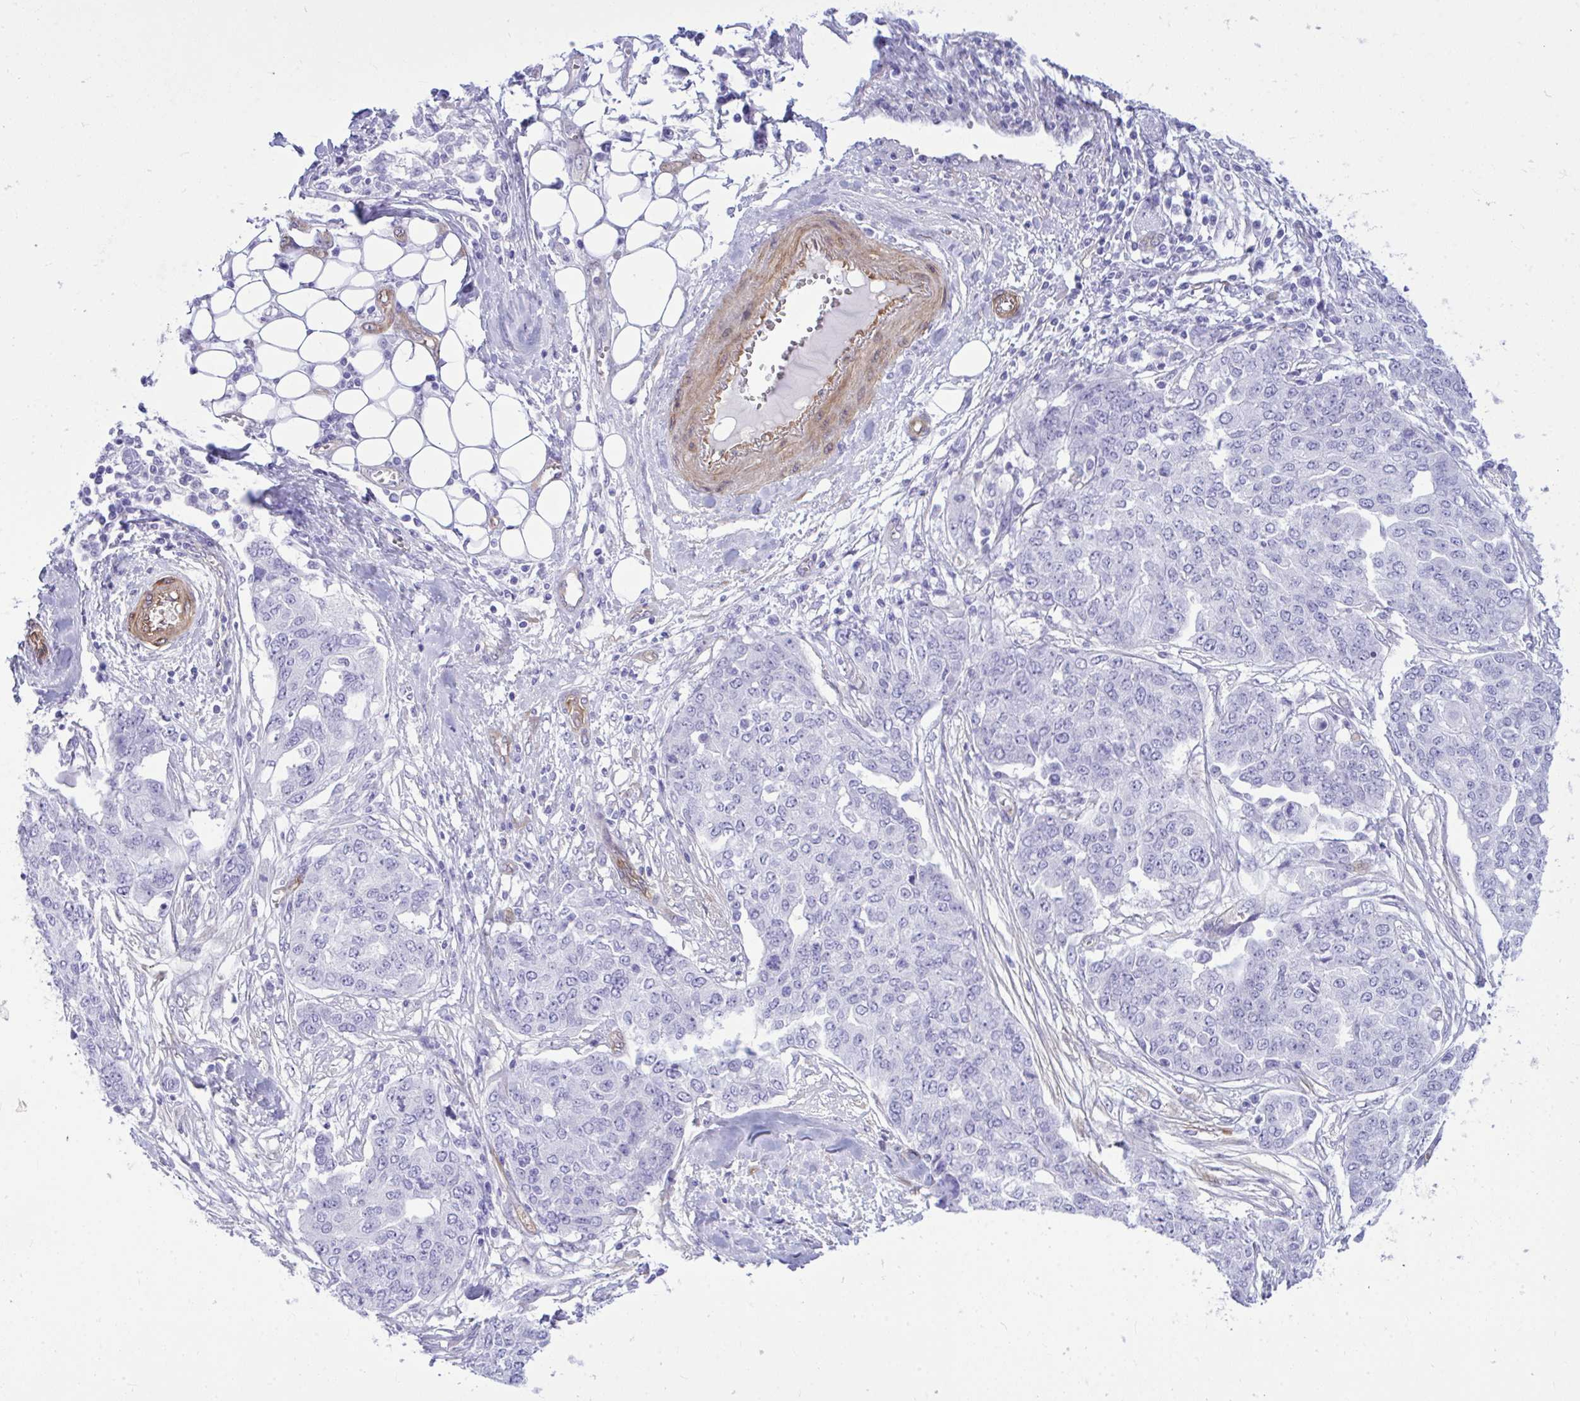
{"staining": {"intensity": "negative", "quantity": "none", "location": "none"}, "tissue": "ovarian cancer", "cell_type": "Tumor cells", "image_type": "cancer", "snomed": [{"axis": "morphology", "description": "Cystadenocarcinoma, serous, NOS"}, {"axis": "topography", "description": "Soft tissue"}, {"axis": "topography", "description": "Ovary"}], "caption": "Micrograph shows no protein expression in tumor cells of ovarian serous cystadenocarcinoma tissue.", "gene": "LIMS2", "patient": {"sex": "female", "age": 57}}